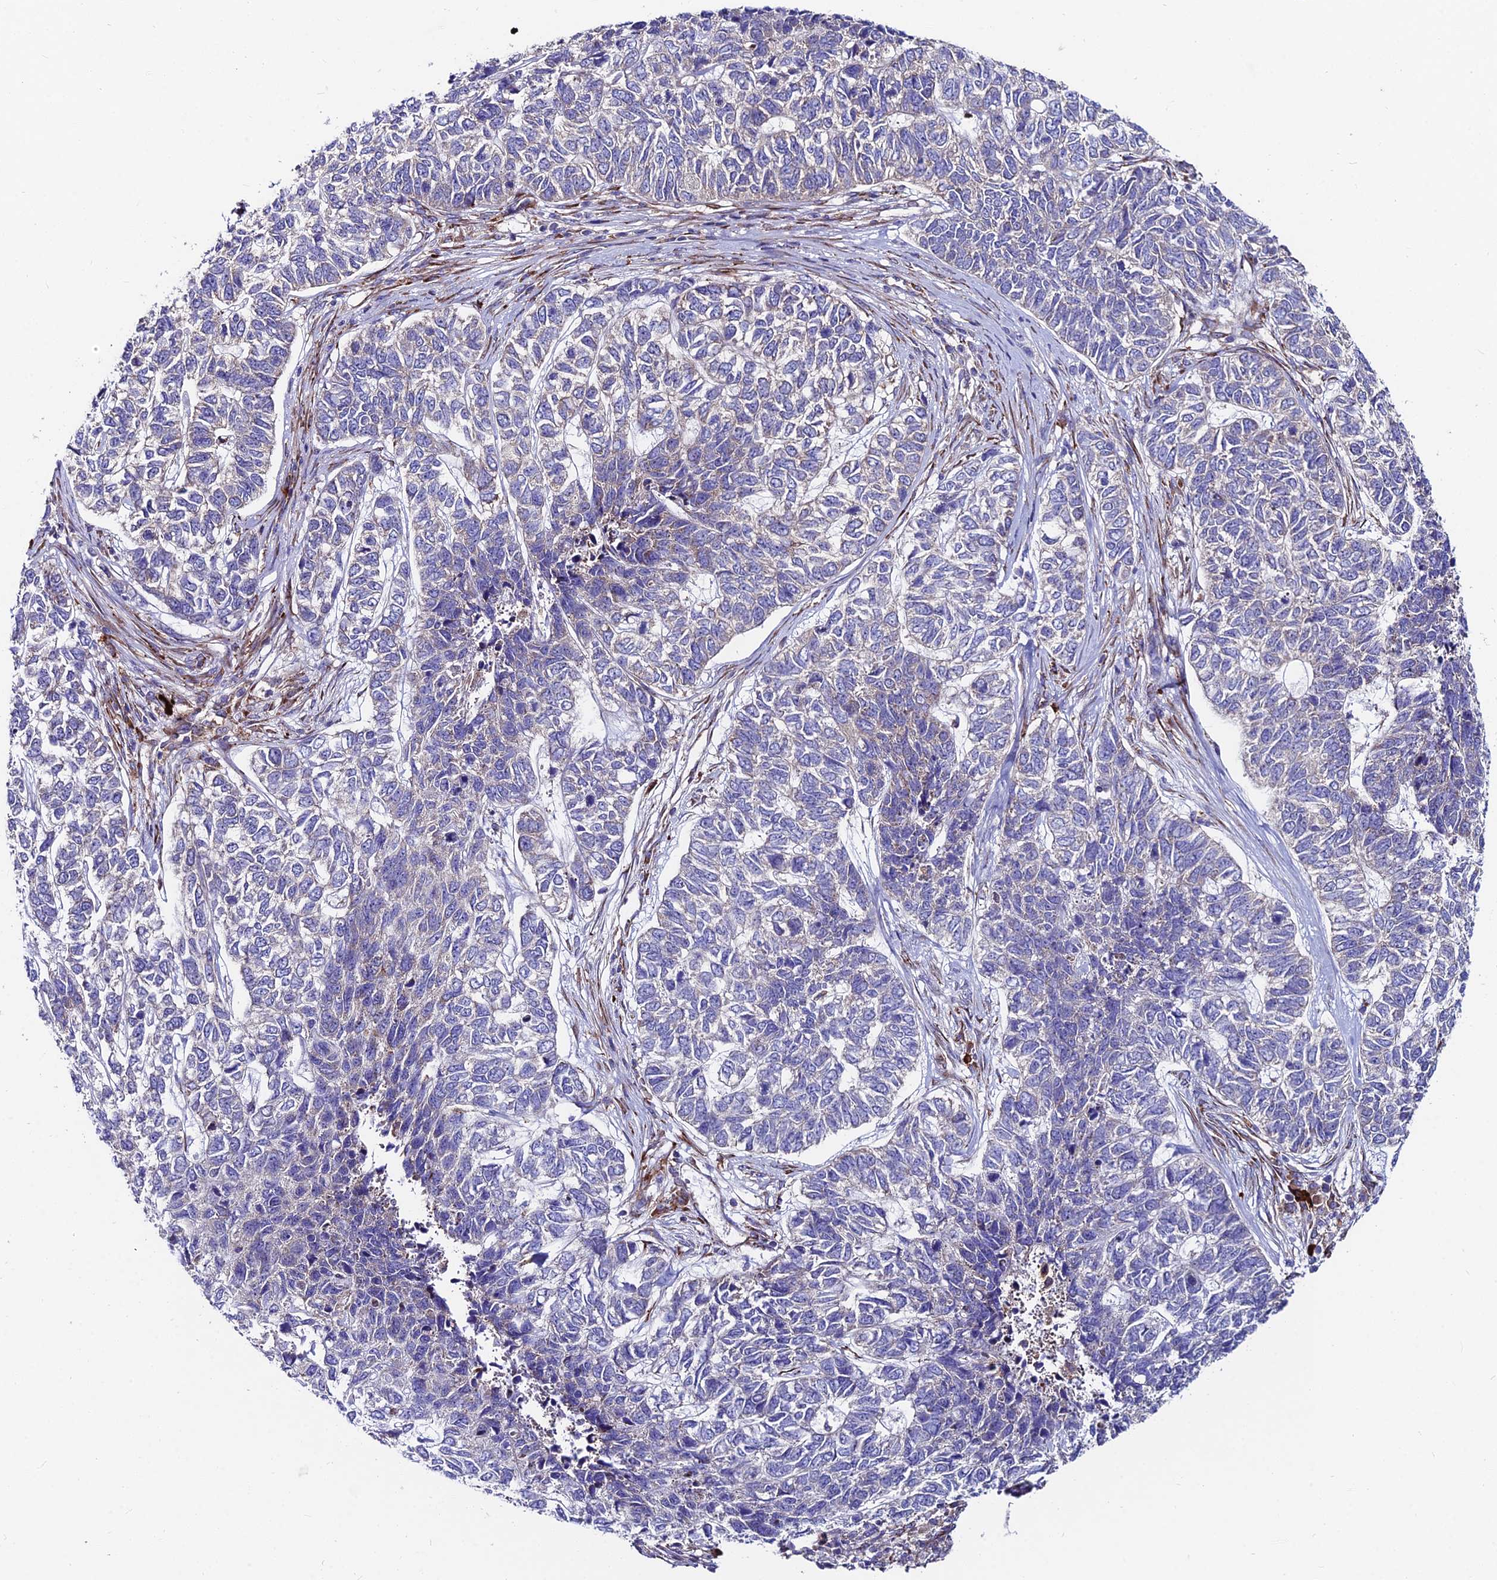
{"staining": {"intensity": "negative", "quantity": "none", "location": "none"}, "tissue": "skin cancer", "cell_type": "Tumor cells", "image_type": "cancer", "snomed": [{"axis": "morphology", "description": "Basal cell carcinoma"}, {"axis": "topography", "description": "Skin"}], "caption": "This micrograph is of skin basal cell carcinoma stained with immunohistochemistry (IHC) to label a protein in brown with the nuclei are counter-stained blue. There is no positivity in tumor cells.", "gene": "EIF3K", "patient": {"sex": "female", "age": 65}}